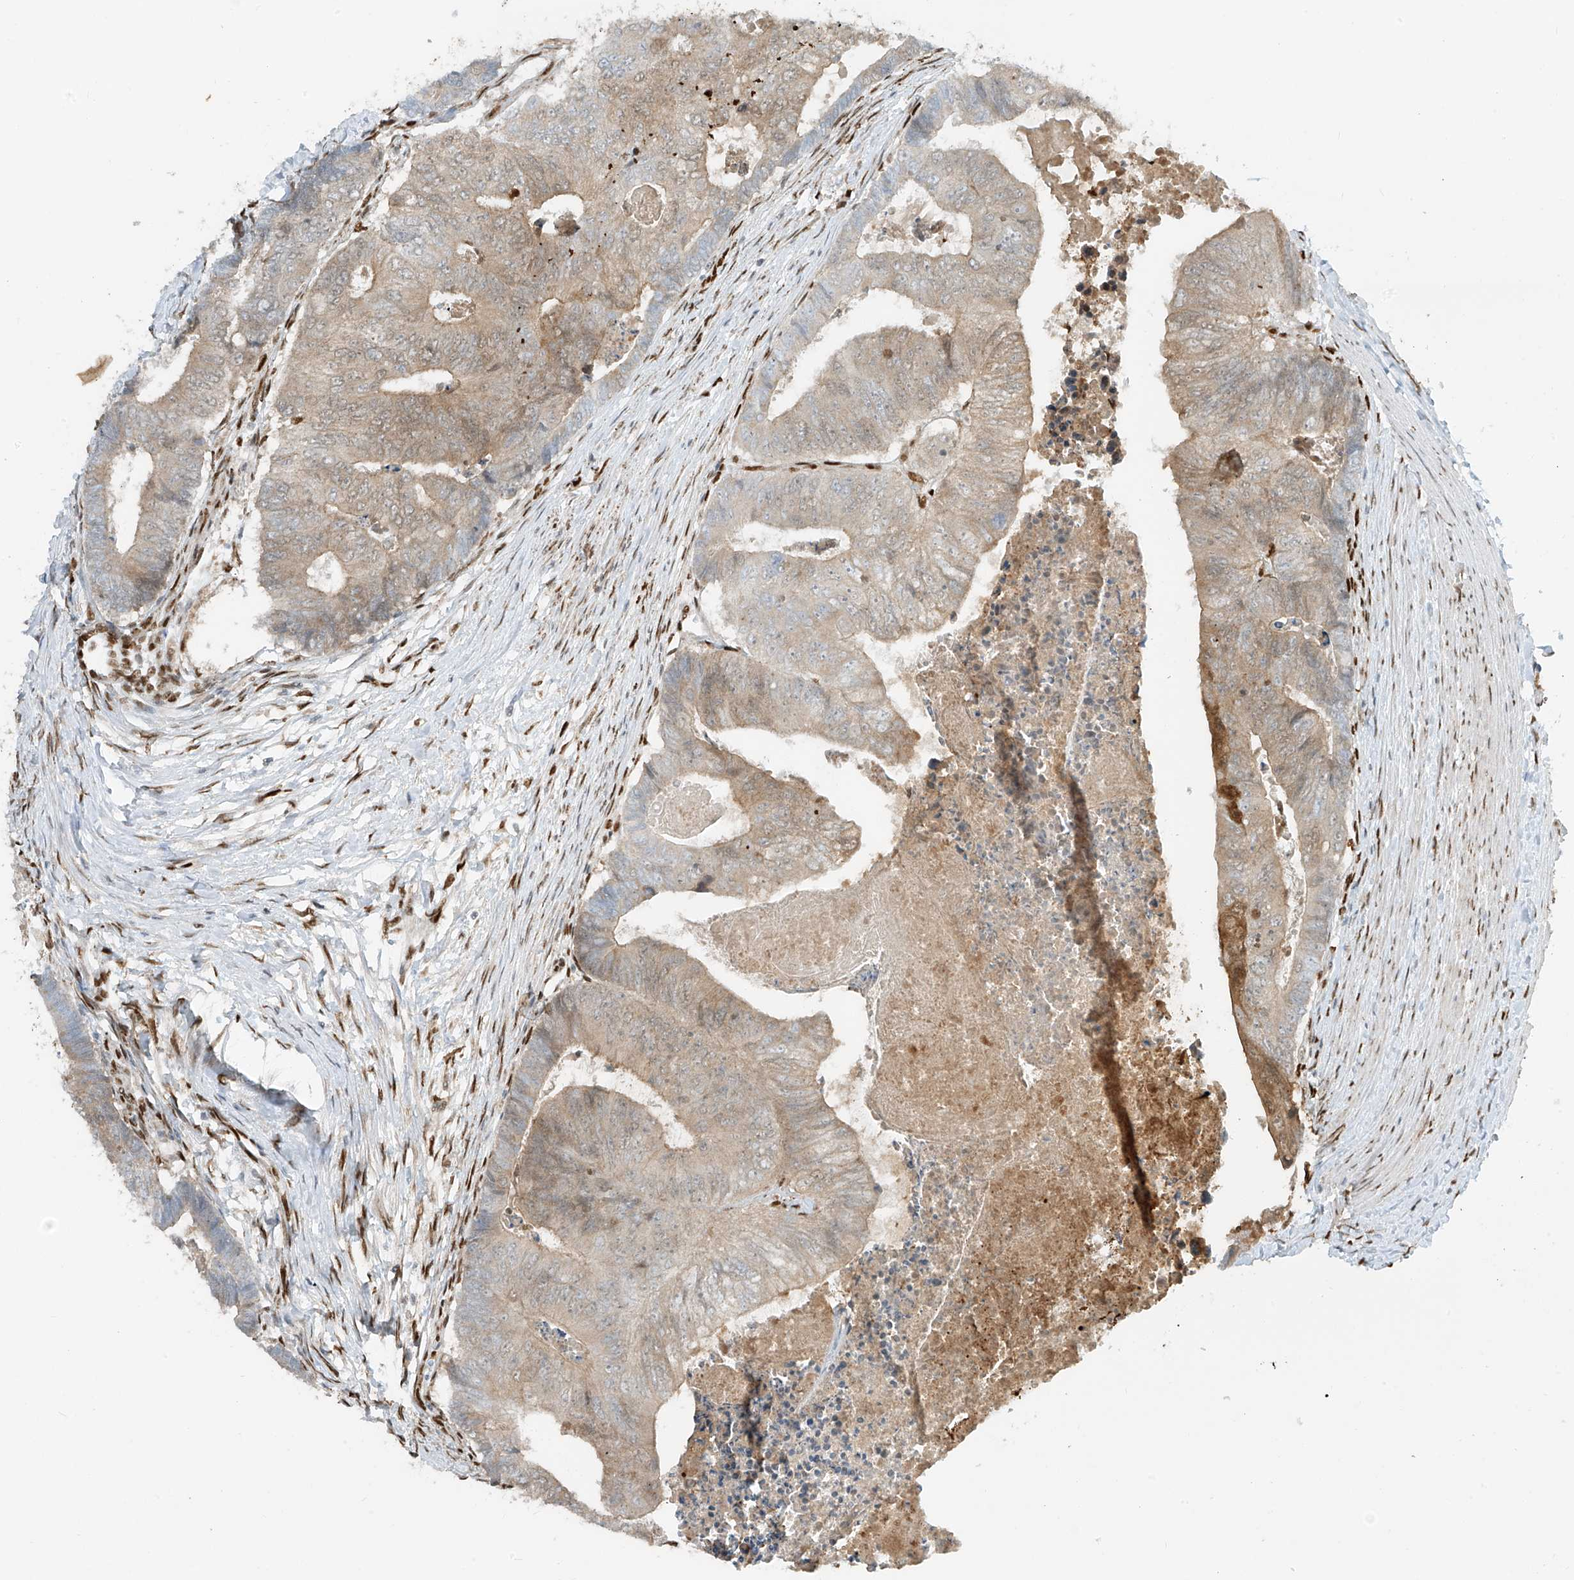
{"staining": {"intensity": "moderate", "quantity": "25%-75%", "location": "cytoplasmic/membranous"}, "tissue": "colorectal cancer", "cell_type": "Tumor cells", "image_type": "cancer", "snomed": [{"axis": "morphology", "description": "Adenocarcinoma, NOS"}, {"axis": "topography", "description": "Colon"}], "caption": "A brown stain labels moderate cytoplasmic/membranous staining of a protein in human adenocarcinoma (colorectal) tumor cells.", "gene": "PM20D2", "patient": {"sex": "female", "age": 67}}